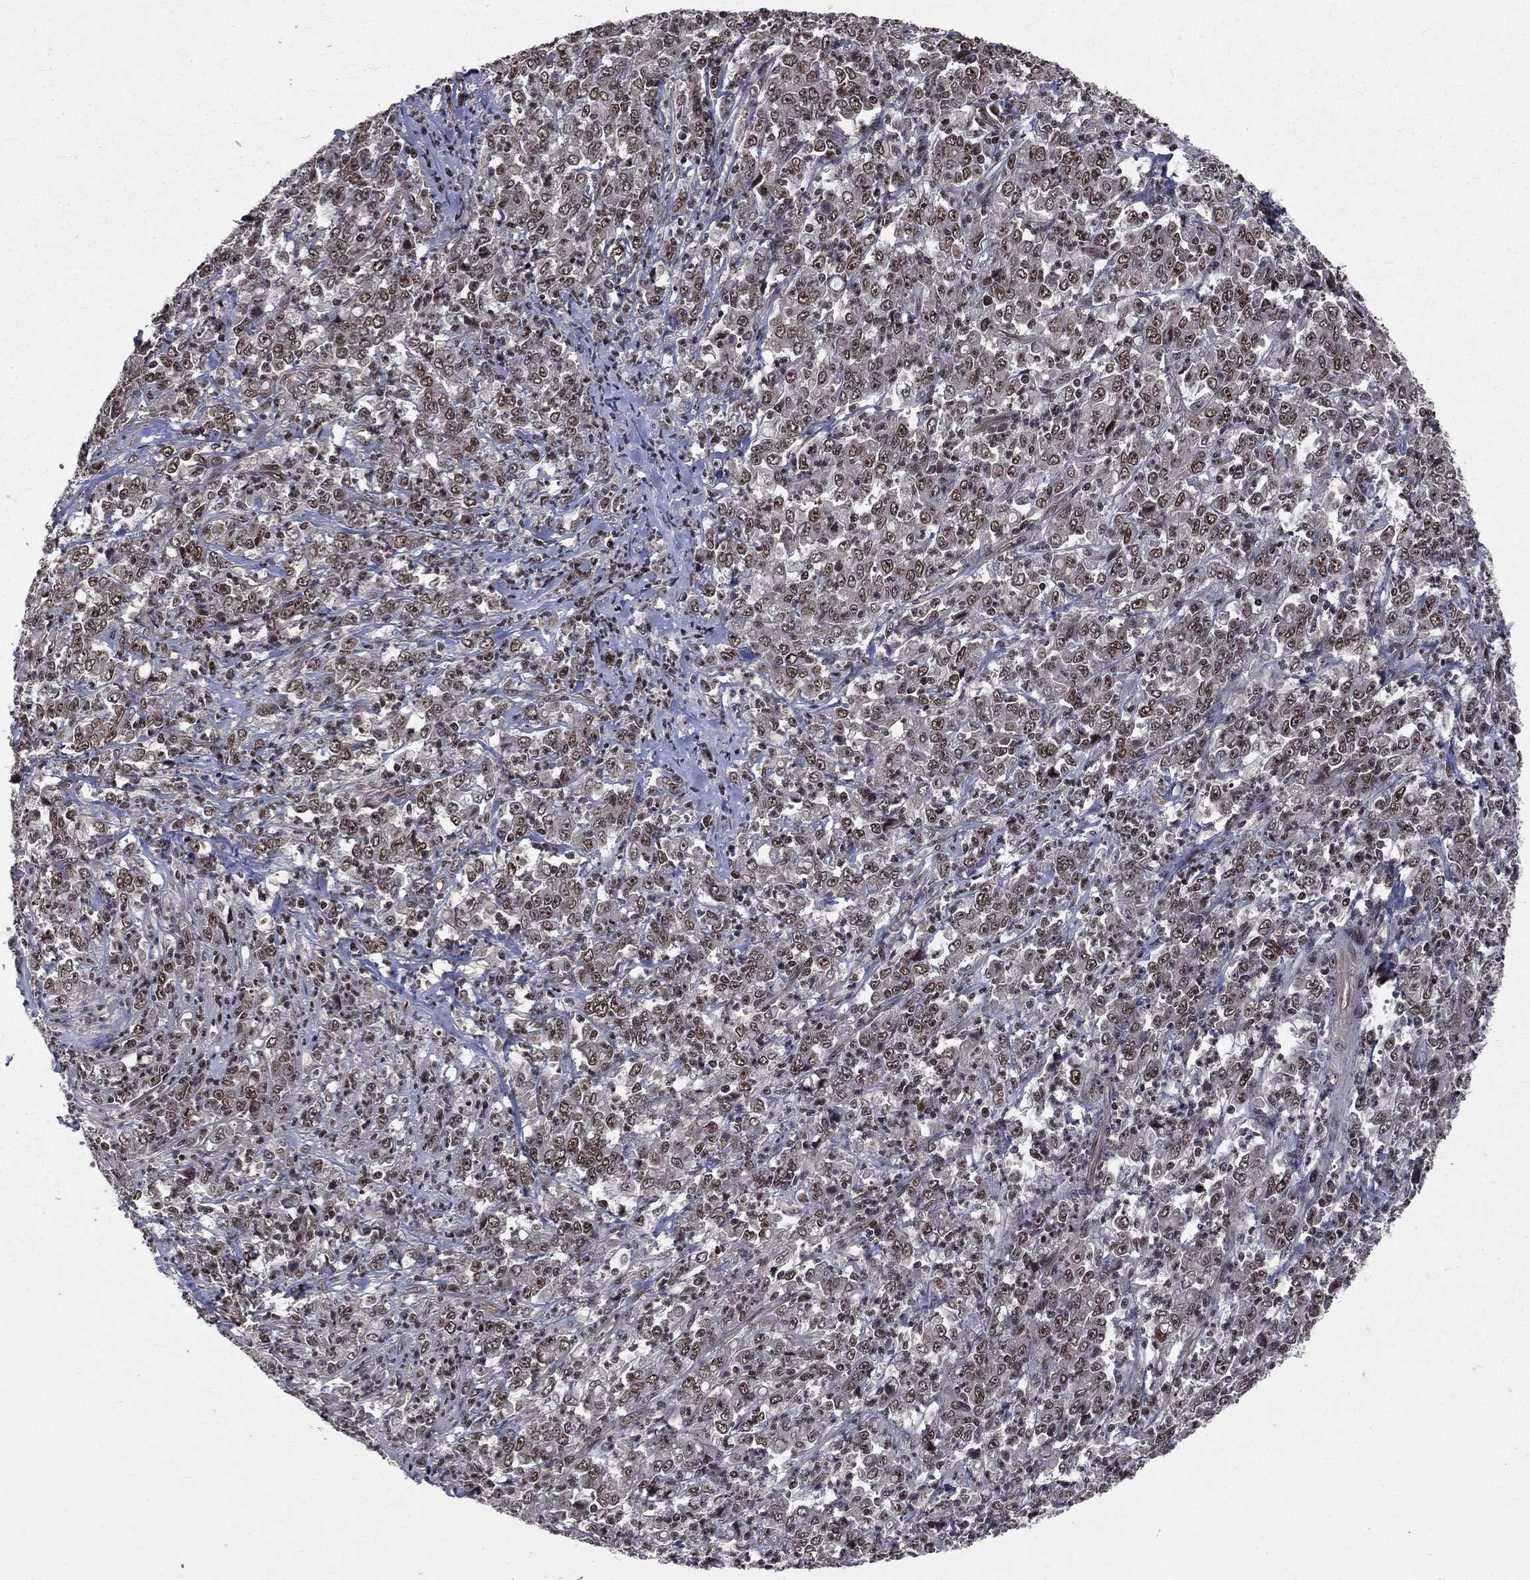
{"staining": {"intensity": "weak", "quantity": ">75%", "location": "nuclear"}, "tissue": "stomach cancer", "cell_type": "Tumor cells", "image_type": "cancer", "snomed": [{"axis": "morphology", "description": "Adenocarcinoma, NOS"}, {"axis": "topography", "description": "Stomach, lower"}], "caption": "DAB (3,3'-diaminobenzidine) immunohistochemical staining of human stomach cancer exhibits weak nuclear protein expression in approximately >75% of tumor cells. (DAB = brown stain, brightfield microscopy at high magnification).", "gene": "SMC3", "patient": {"sex": "female", "age": 71}}